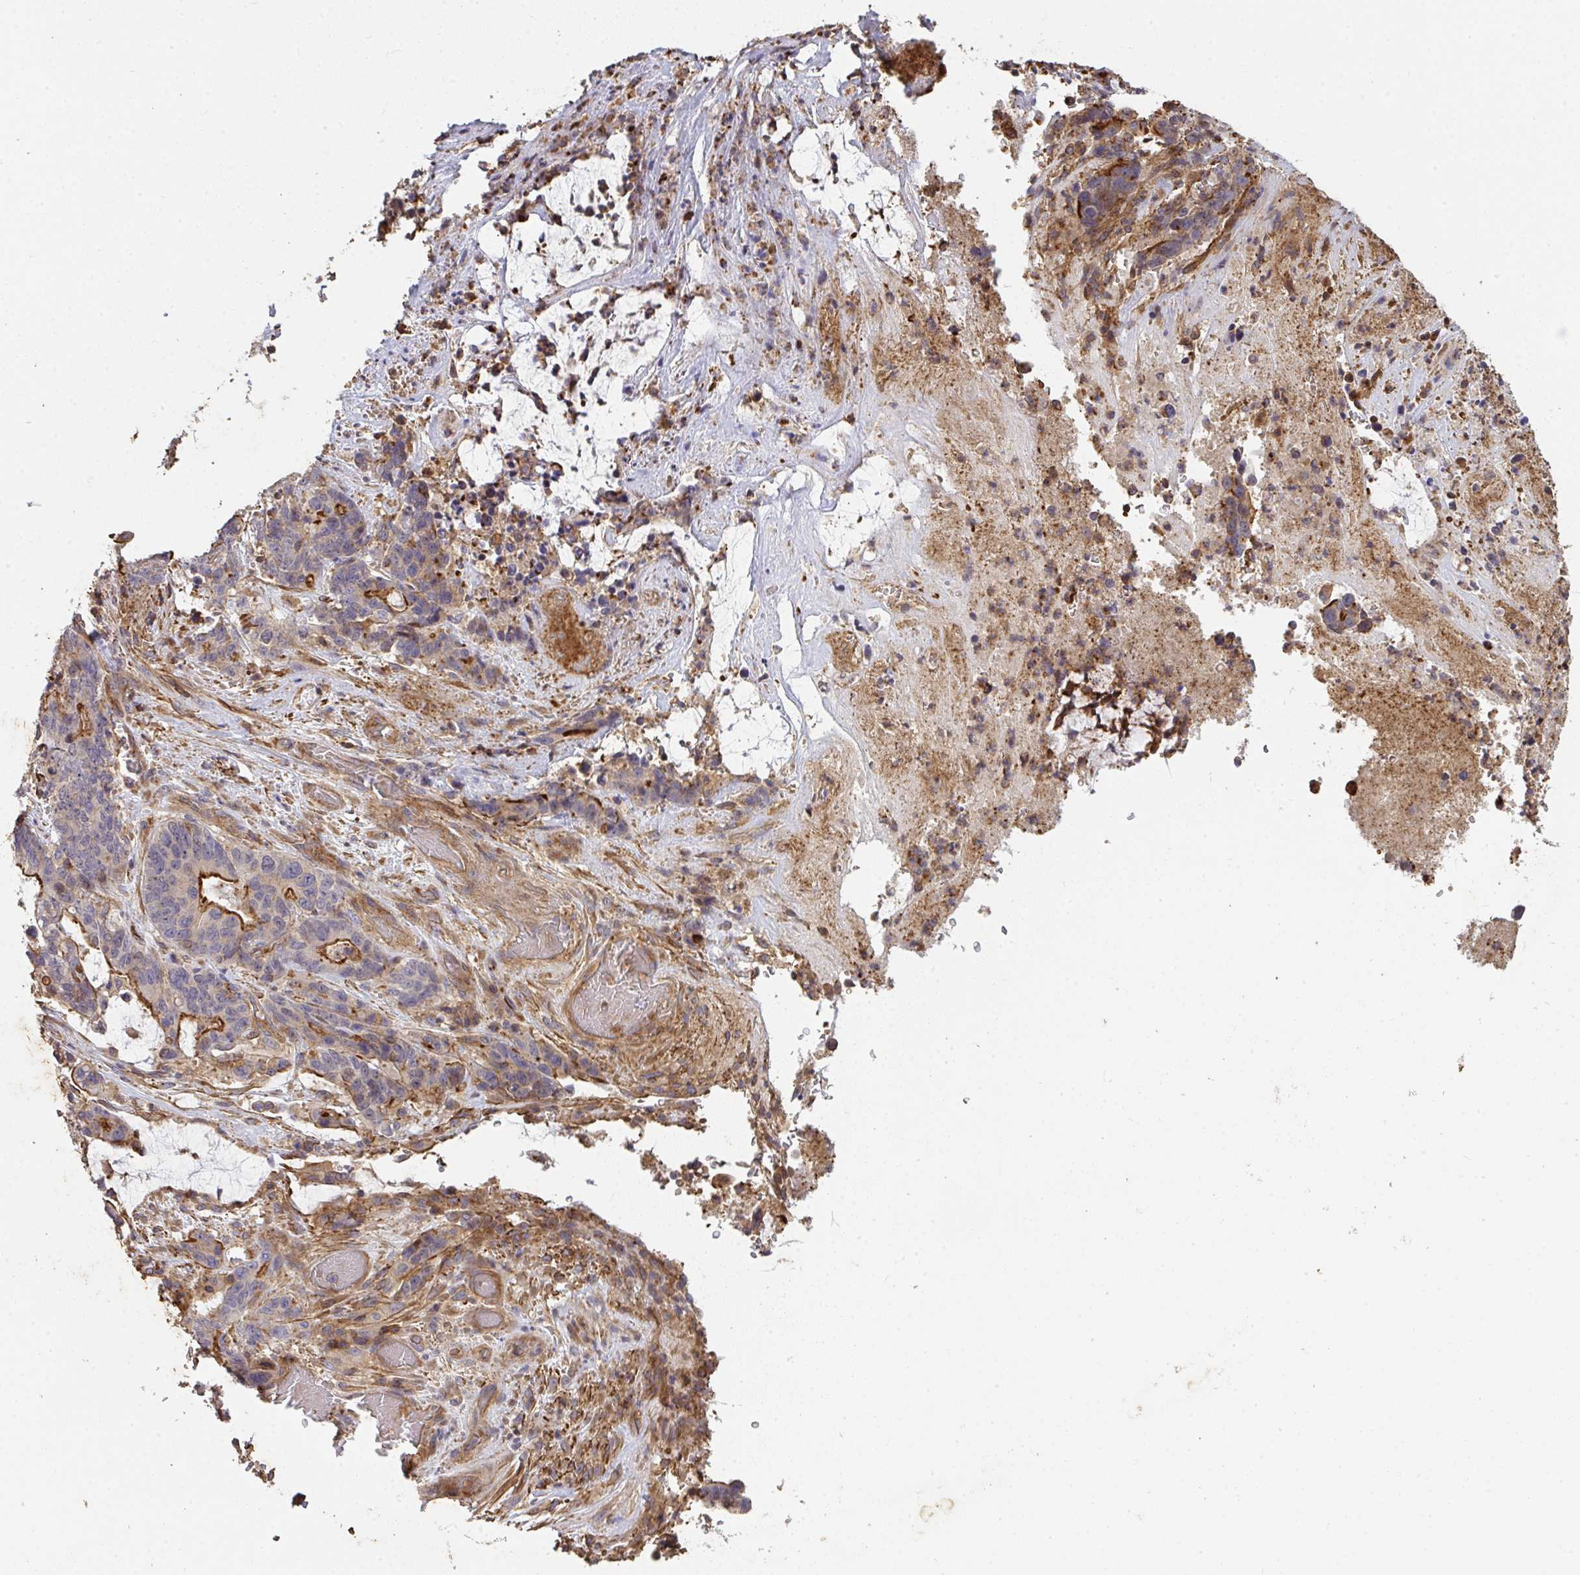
{"staining": {"intensity": "moderate", "quantity": "25%-75%", "location": "cytoplasmic/membranous"}, "tissue": "stomach cancer", "cell_type": "Tumor cells", "image_type": "cancer", "snomed": [{"axis": "morphology", "description": "Normal tissue, NOS"}, {"axis": "morphology", "description": "Adenocarcinoma, NOS"}, {"axis": "topography", "description": "Stomach"}], "caption": "Moderate cytoplasmic/membranous expression is present in about 25%-75% of tumor cells in stomach adenocarcinoma. The protein of interest is shown in brown color, while the nuclei are stained blue.", "gene": "TNMD", "patient": {"sex": "female", "age": 64}}